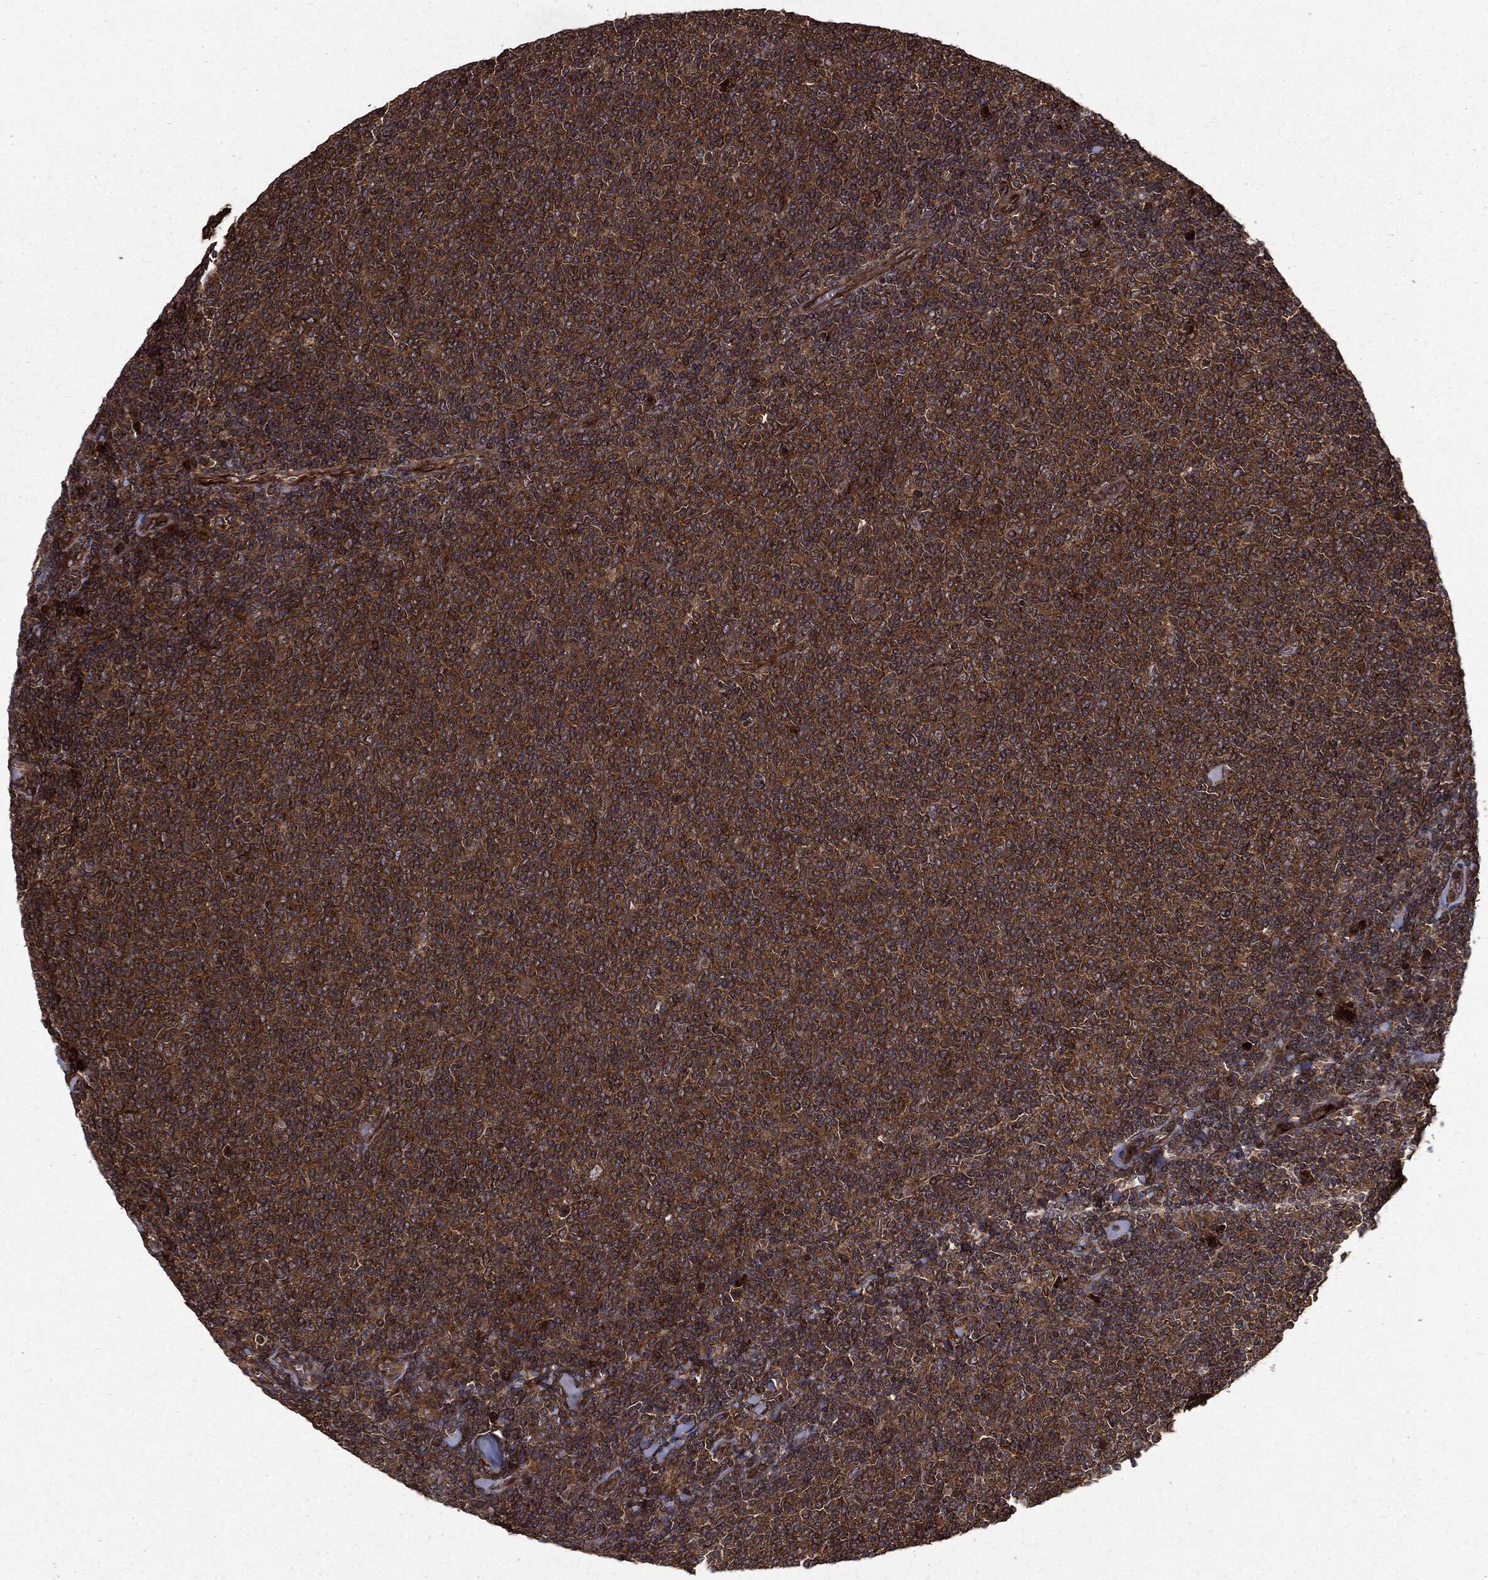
{"staining": {"intensity": "moderate", "quantity": ">75%", "location": "cytoplasmic/membranous"}, "tissue": "lymphoma", "cell_type": "Tumor cells", "image_type": "cancer", "snomed": [{"axis": "morphology", "description": "Malignant lymphoma, non-Hodgkin's type, Low grade"}, {"axis": "topography", "description": "Lymph node"}], "caption": "A micrograph of lymphoma stained for a protein displays moderate cytoplasmic/membranous brown staining in tumor cells. The staining is performed using DAB (3,3'-diaminobenzidine) brown chromogen to label protein expression. The nuclei are counter-stained blue using hematoxylin.", "gene": "HTT", "patient": {"sex": "male", "age": 52}}